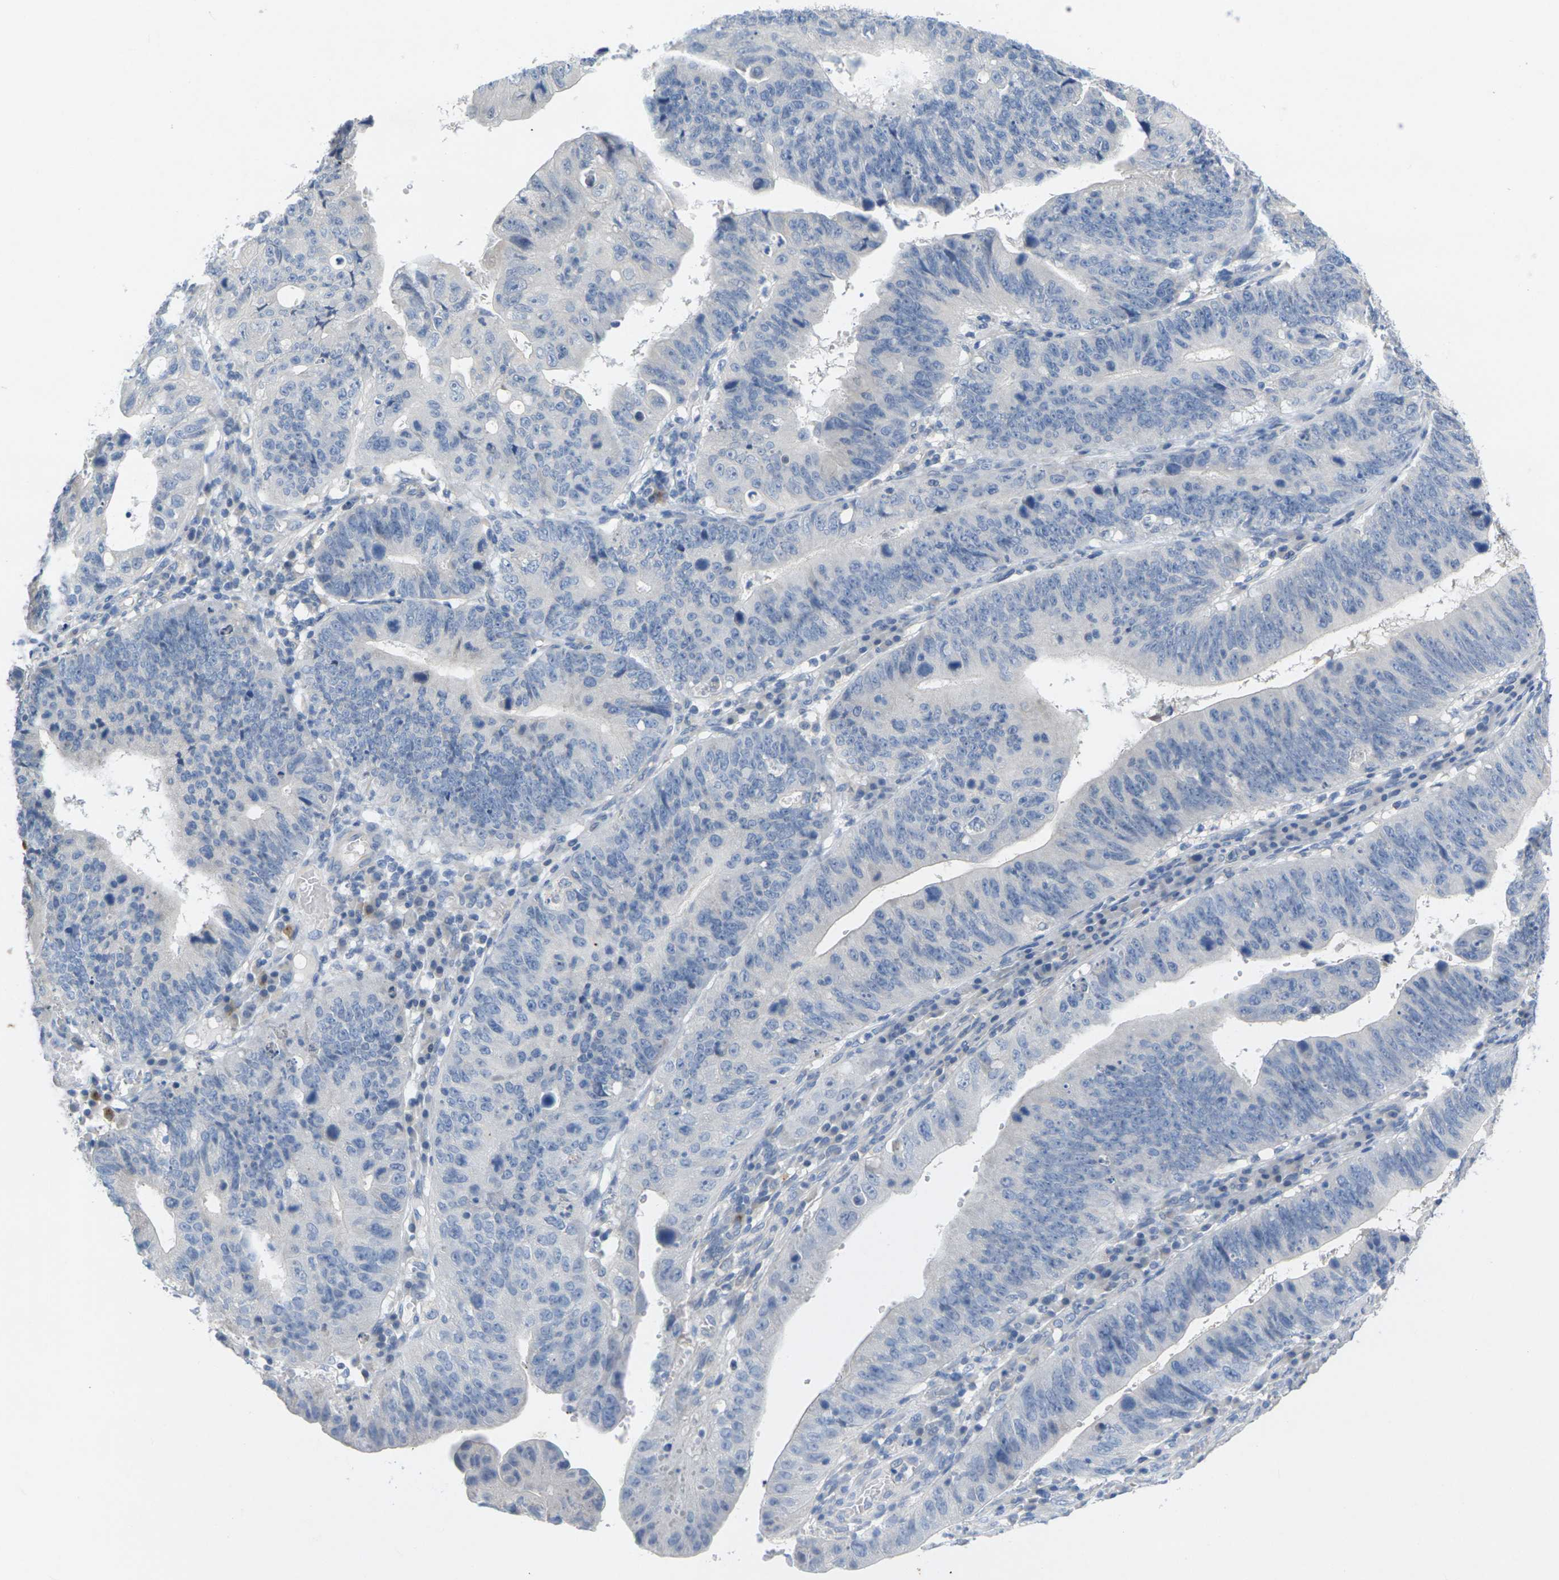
{"staining": {"intensity": "negative", "quantity": "none", "location": "none"}, "tissue": "stomach cancer", "cell_type": "Tumor cells", "image_type": "cancer", "snomed": [{"axis": "morphology", "description": "Adenocarcinoma, NOS"}, {"axis": "topography", "description": "Stomach"}], "caption": "Stomach adenocarcinoma was stained to show a protein in brown. There is no significant staining in tumor cells. The staining is performed using DAB (3,3'-diaminobenzidine) brown chromogen with nuclei counter-stained in using hematoxylin.", "gene": "TNNI3", "patient": {"sex": "male", "age": 59}}